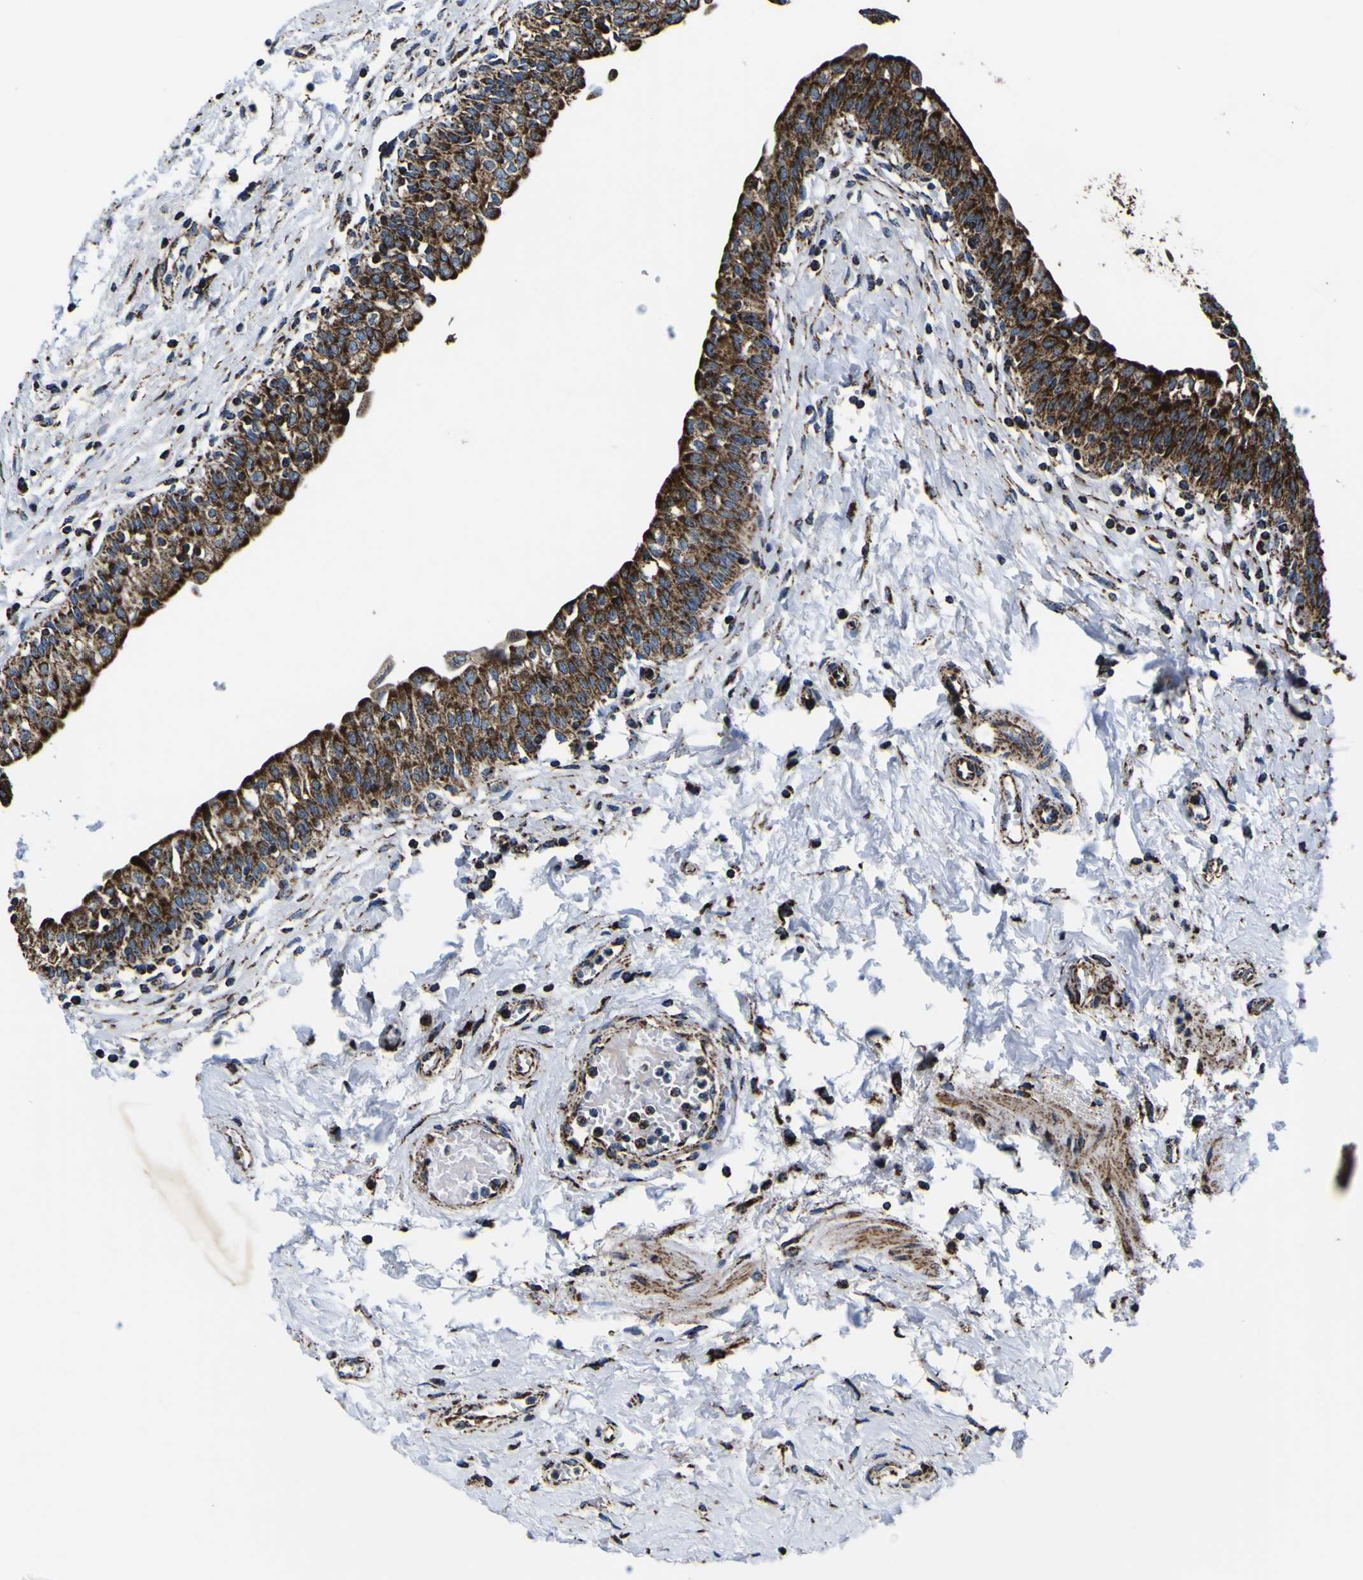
{"staining": {"intensity": "strong", "quantity": ">75%", "location": "cytoplasmic/membranous"}, "tissue": "urinary bladder", "cell_type": "Urothelial cells", "image_type": "normal", "snomed": [{"axis": "morphology", "description": "Normal tissue, NOS"}, {"axis": "topography", "description": "Urinary bladder"}], "caption": "IHC image of benign urinary bladder: urinary bladder stained using immunohistochemistry demonstrates high levels of strong protein expression localized specifically in the cytoplasmic/membranous of urothelial cells, appearing as a cytoplasmic/membranous brown color.", "gene": "PTRH2", "patient": {"sex": "male", "age": 55}}